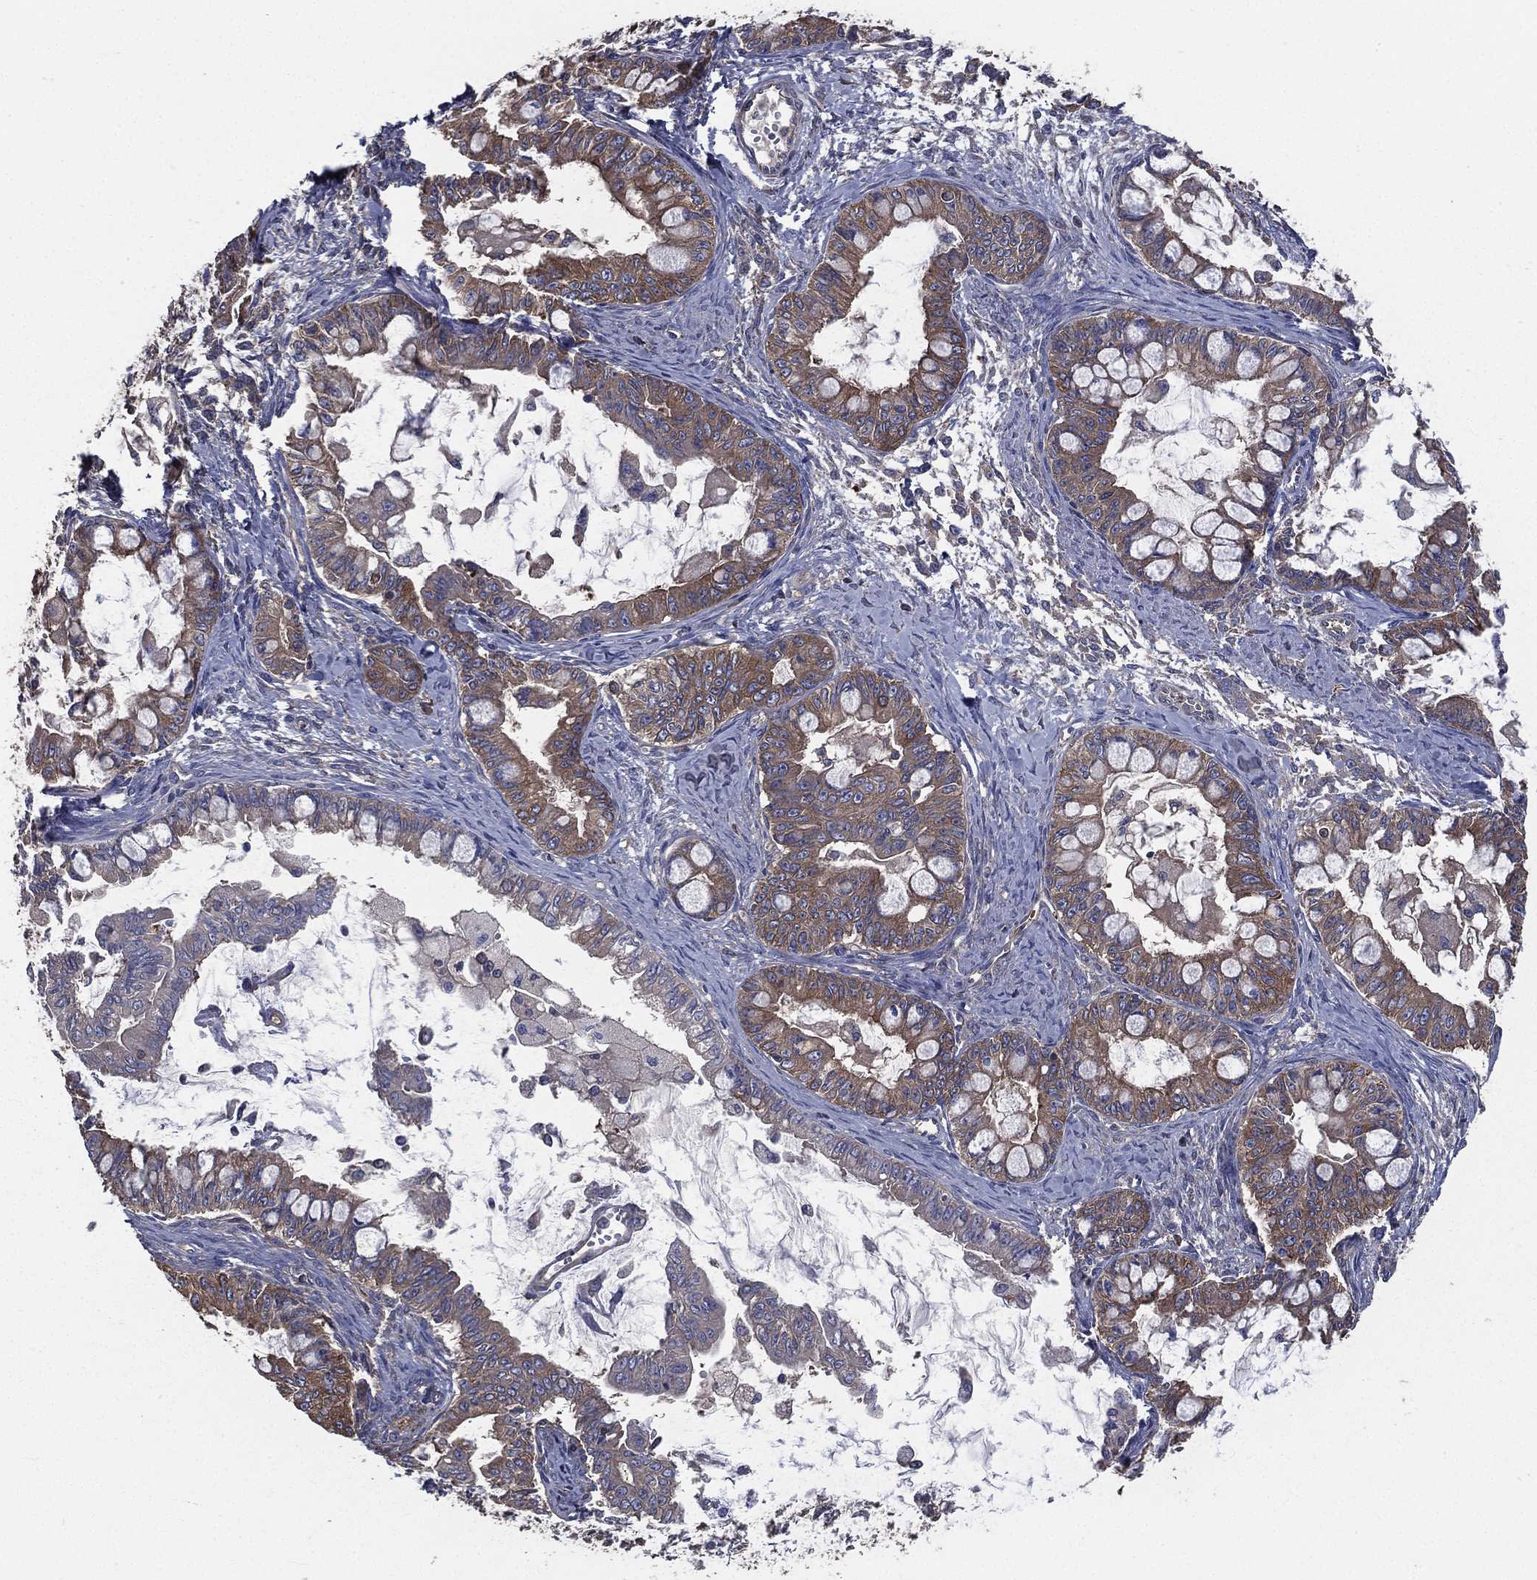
{"staining": {"intensity": "moderate", "quantity": ">75%", "location": "cytoplasmic/membranous"}, "tissue": "ovarian cancer", "cell_type": "Tumor cells", "image_type": "cancer", "snomed": [{"axis": "morphology", "description": "Cystadenocarcinoma, mucinous, NOS"}, {"axis": "topography", "description": "Ovary"}], "caption": "A micrograph of human ovarian cancer stained for a protein displays moderate cytoplasmic/membranous brown staining in tumor cells.", "gene": "SARS1", "patient": {"sex": "female", "age": 63}}